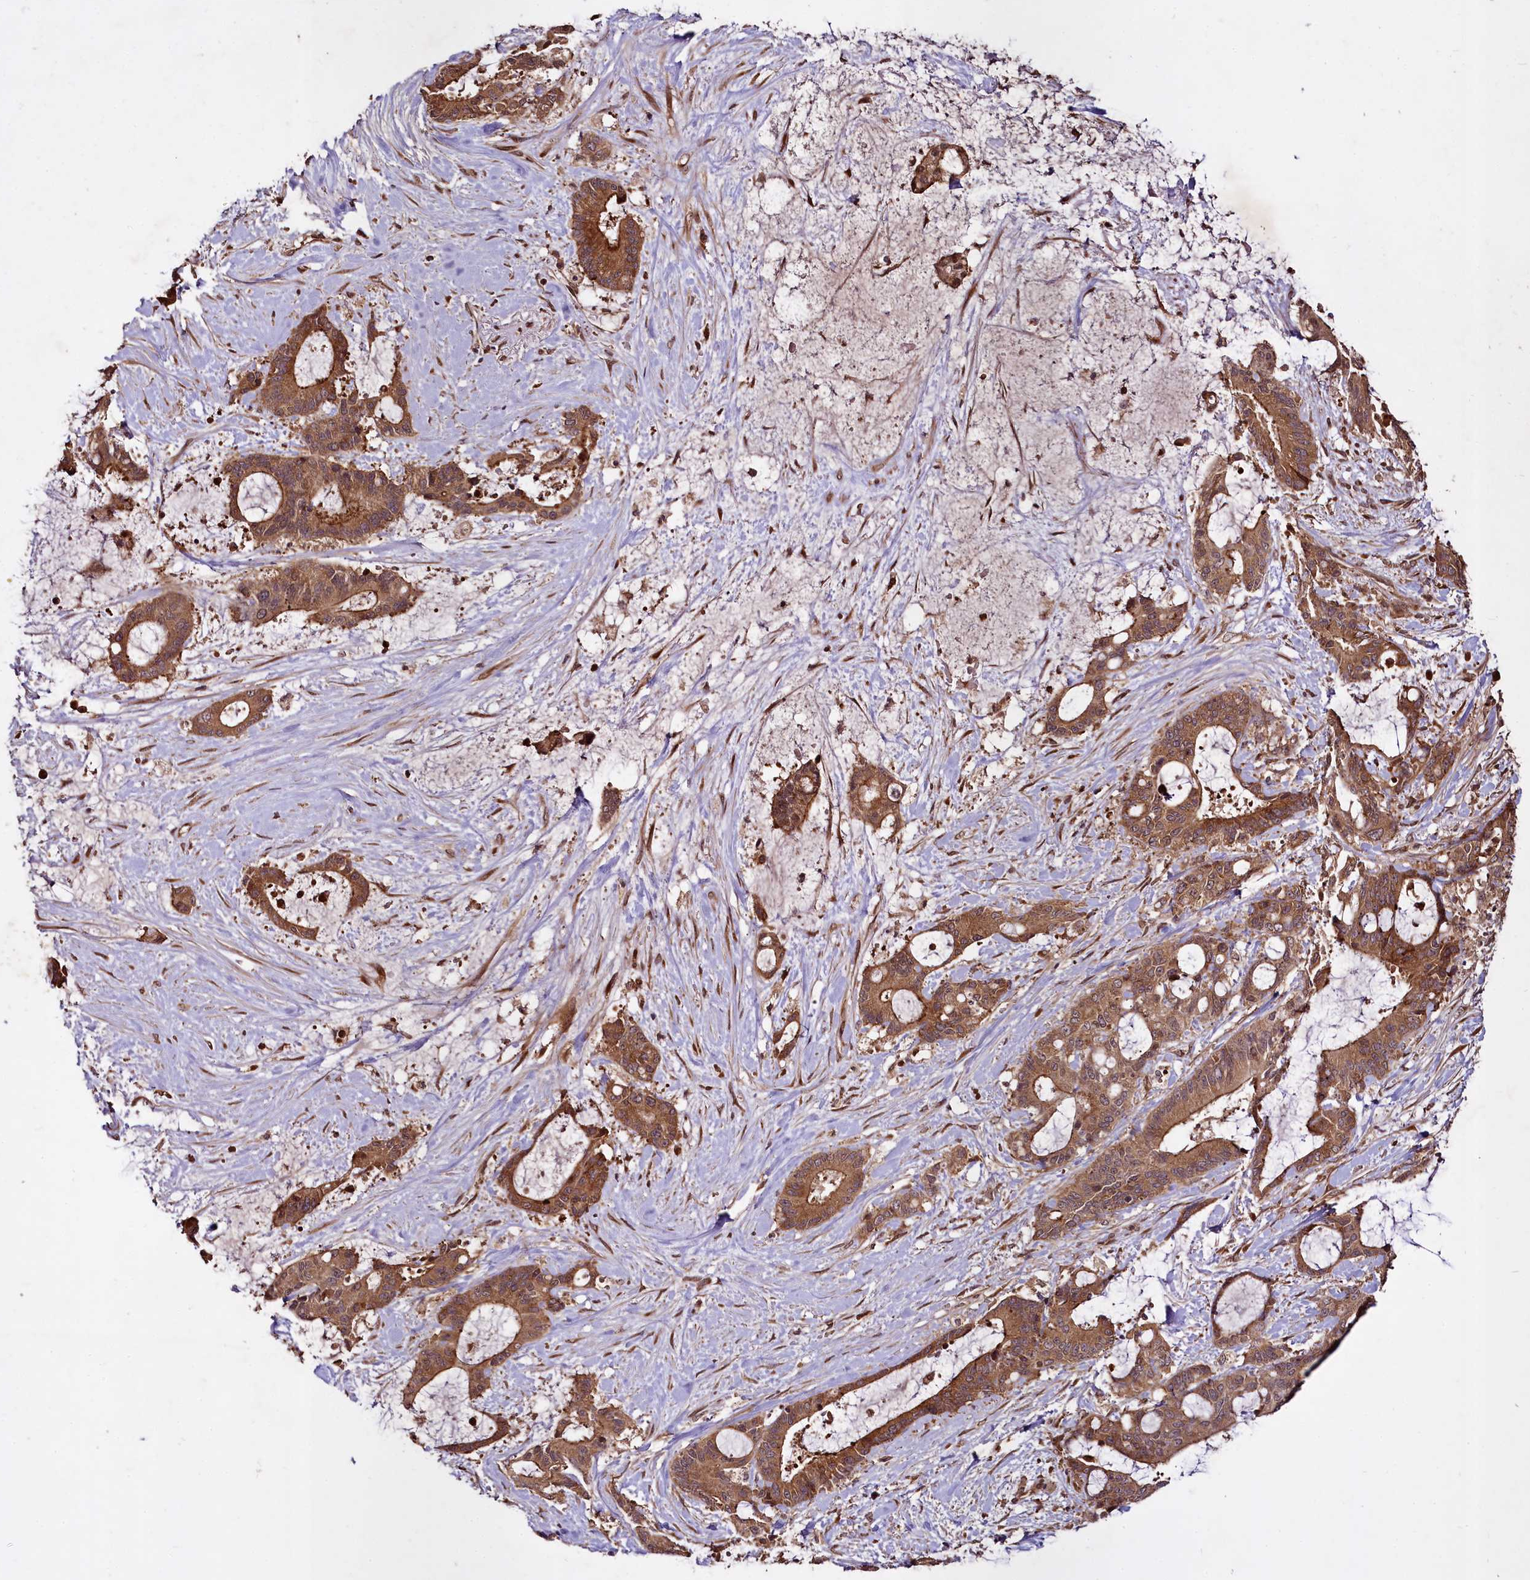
{"staining": {"intensity": "moderate", "quantity": ">75%", "location": "cytoplasmic/membranous"}, "tissue": "liver cancer", "cell_type": "Tumor cells", "image_type": "cancer", "snomed": [{"axis": "morphology", "description": "Normal tissue, NOS"}, {"axis": "morphology", "description": "Cholangiocarcinoma"}, {"axis": "topography", "description": "Liver"}, {"axis": "topography", "description": "Peripheral nerve tissue"}], "caption": "Moderate cytoplasmic/membranous expression is present in approximately >75% of tumor cells in liver cancer (cholangiocarcinoma).", "gene": "DCP1B", "patient": {"sex": "female", "age": 73}}